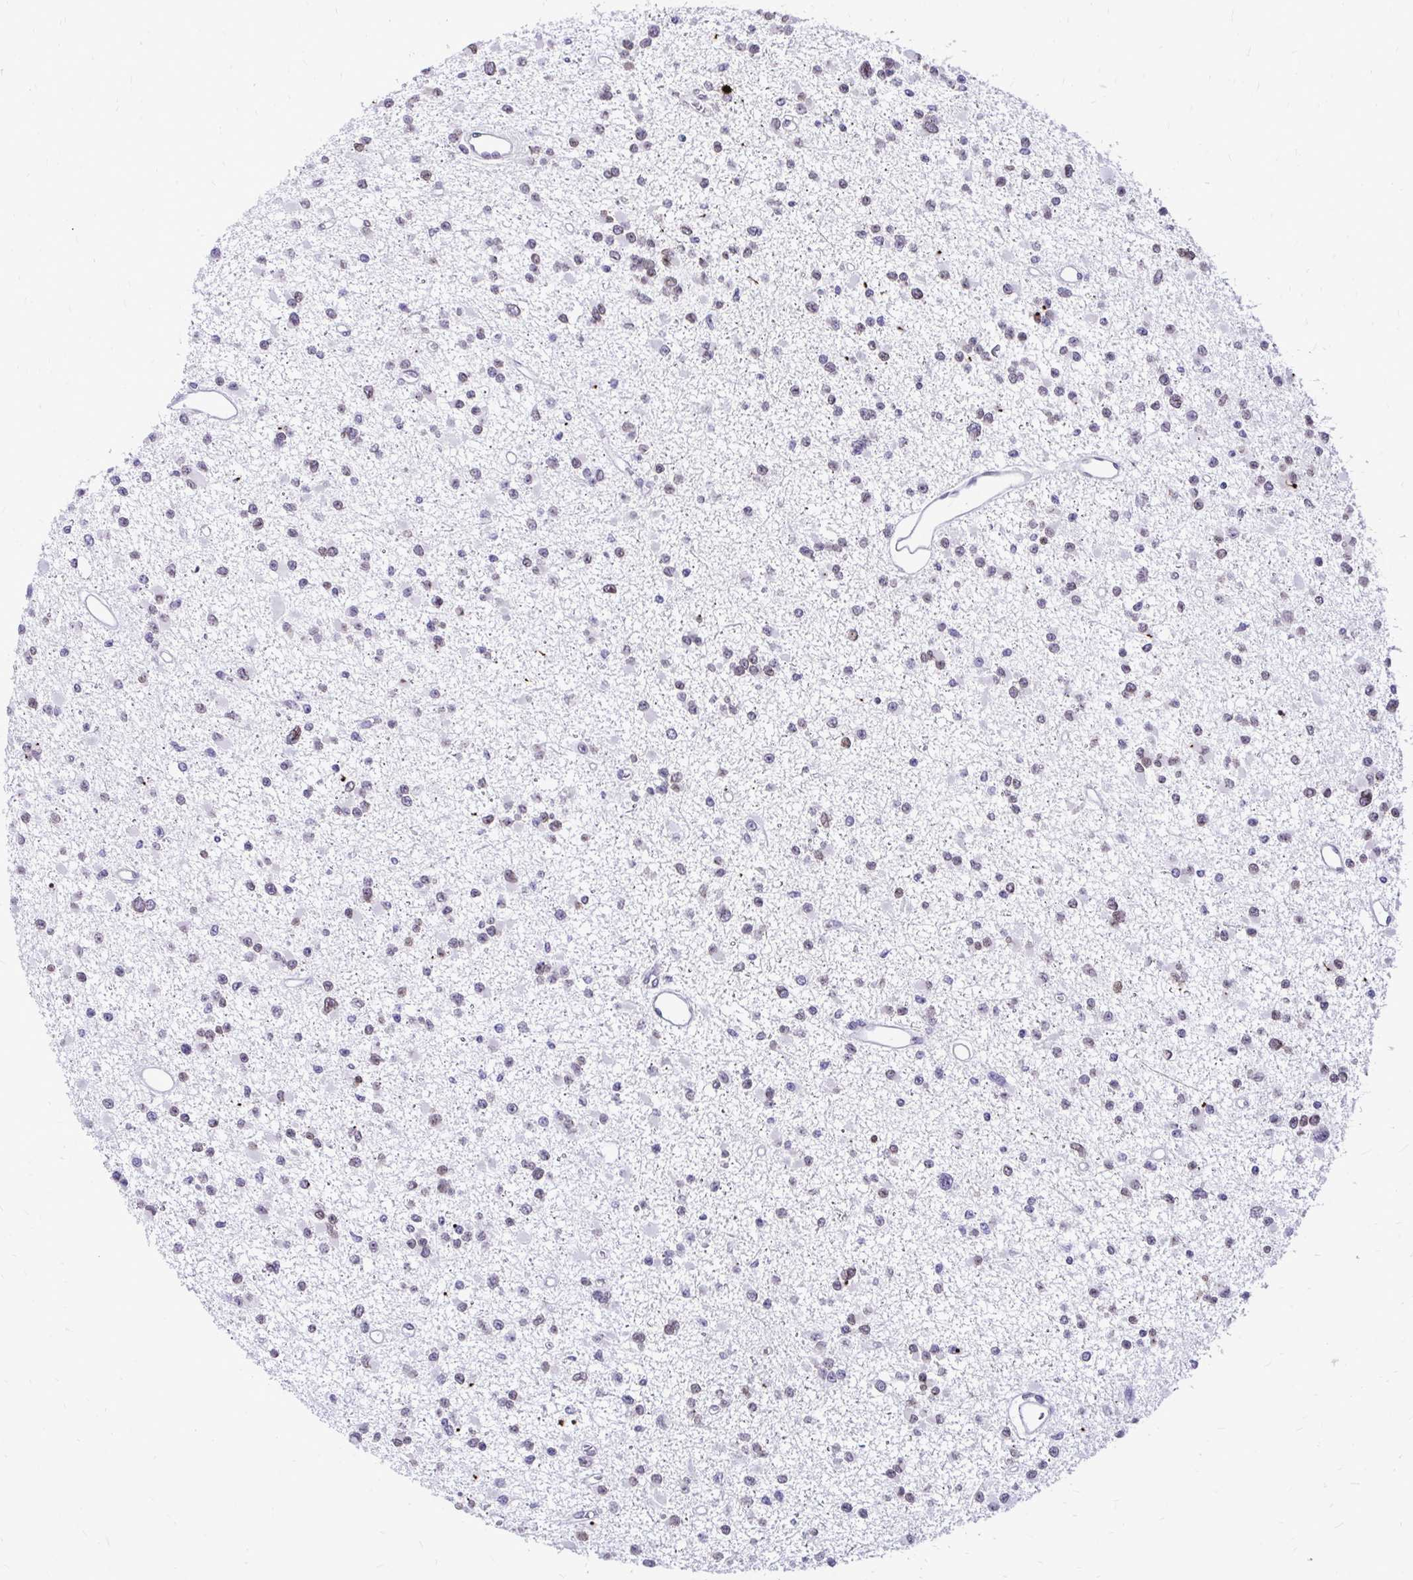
{"staining": {"intensity": "weak", "quantity": "<25%", "location": "cytoplasmic/membranous,nuclear"}, "tissue": "glioma", "cell_type": "Tumor cells", "image_type": "cancer", "snomed": [{"axis": "morphology", "description": "Glioma, malignant, Low grade"}, {"axis": "topography", "description": "Brain"}], "caption": "There is no significant positivity in tumor cells of low-grade glioma (malignant). (Brightfield microscopy of DAB (3,3'-diaminobenzidine) immunohistochemistry at high magnification).", "gene": "BANF1", "patient": {"sex": "female", "age": 22}}